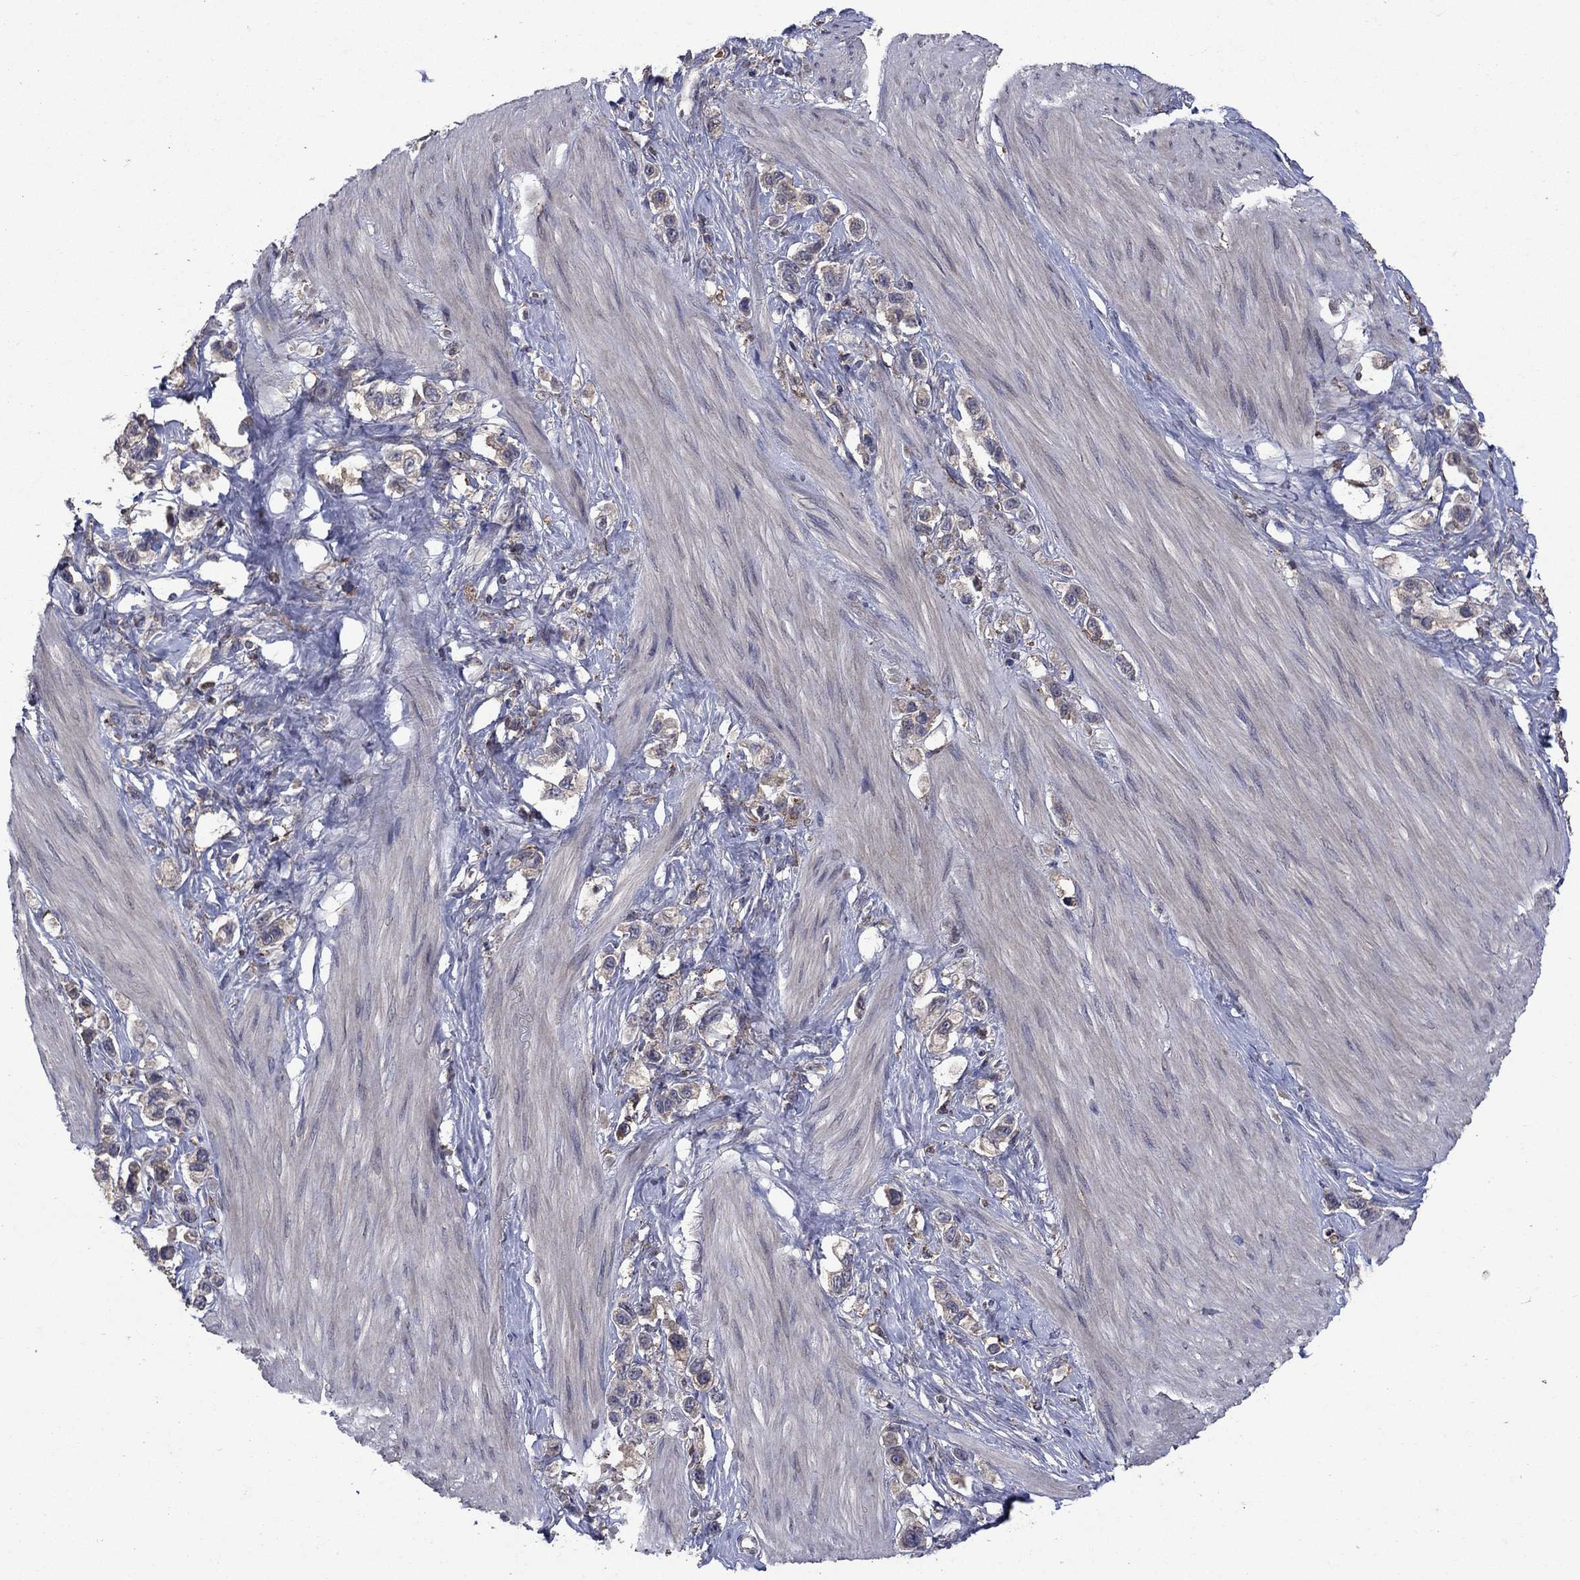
{"staining": {"intensity": "weak", "quantity": ">75%", "location": "cytoplasmic/membranous"}, "tissue": "stomach cancer", "cell_type": "Tumor cells", "image_type": "cancer", "snomed": [{"axis": "morphology", "description": "Normal tissue, NOS"}, {"axis": "morphology", "description": "Adenocarcinoma, NOS"}, {"axis": "morphology", "description": "Adenocarcinoma, High grade"}, {"axis": "topography", "description": "Stomach, upper"}, {"axis": "topography", "description": "Stomach"}], "caption": "Stomach cancer tissue displays weak cytoplasmic/membranous expression in approximately >75% of tumor cells", "gene": "MEA1", "patient": {"sex": "female", "age": 65}}